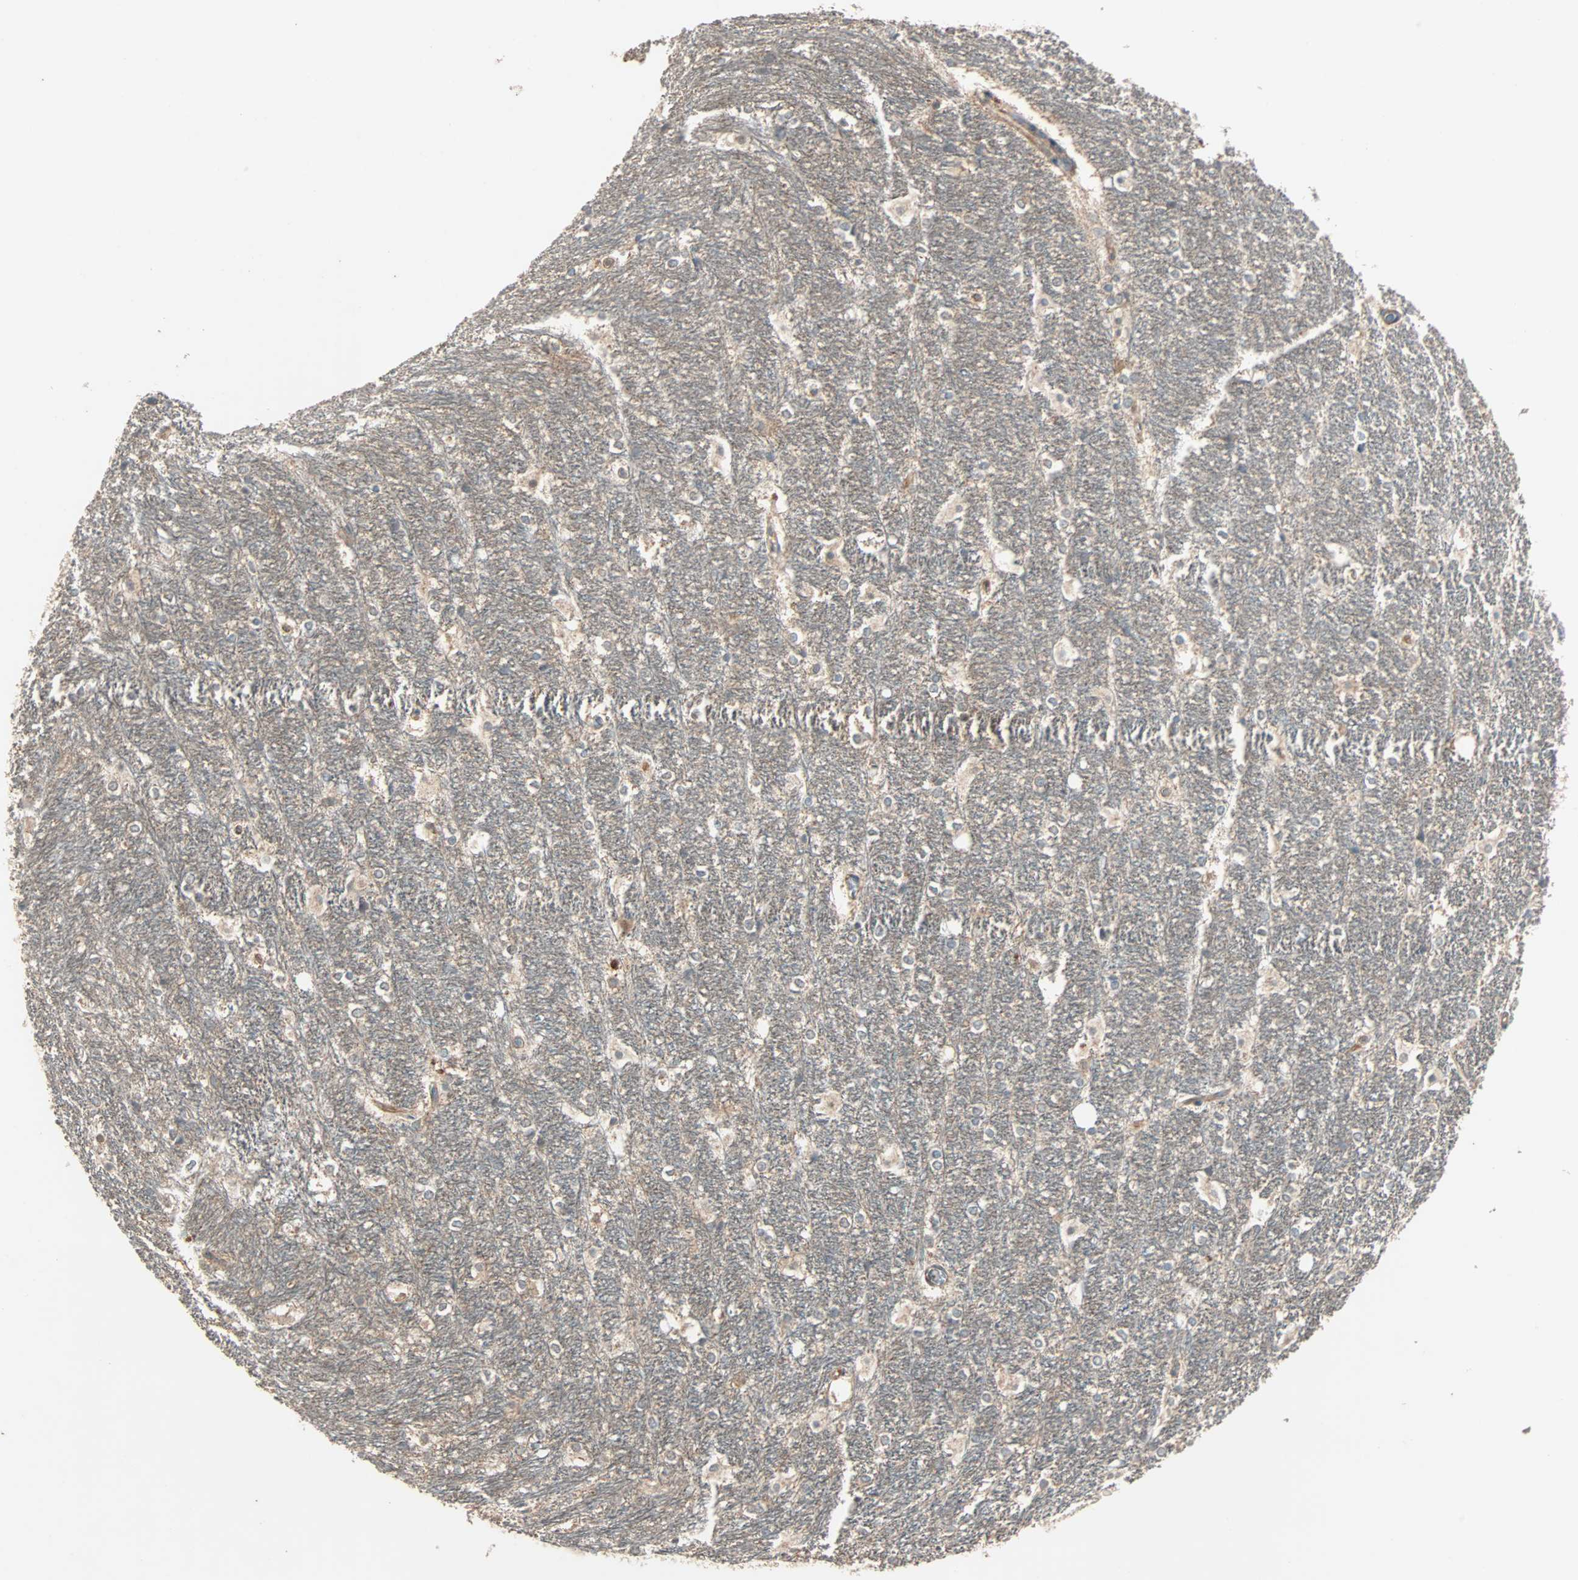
{"staining": {"intensity": "weak", "quantity": "25%-75%", "location": "cytoplasmic/membranous"}, "tissue": "hippocampus", "cell_type": "Glial cells", "image_type": "normal", "snomed": [{"axis": "morphology", "description": "Normal tissue, NOS"}, {"axis": "topography", "description": "Hippocampus"}], "caption": "A high-resolution micrograph shows immunohistochemistry (IHC) staining of normal hippocampus, which demonstrates weak cytoplasmic/membranous staining in approximately 25%-75% of glial cells.", "gene": "GCK", "patient": {"sex": "female", "age": 19}}